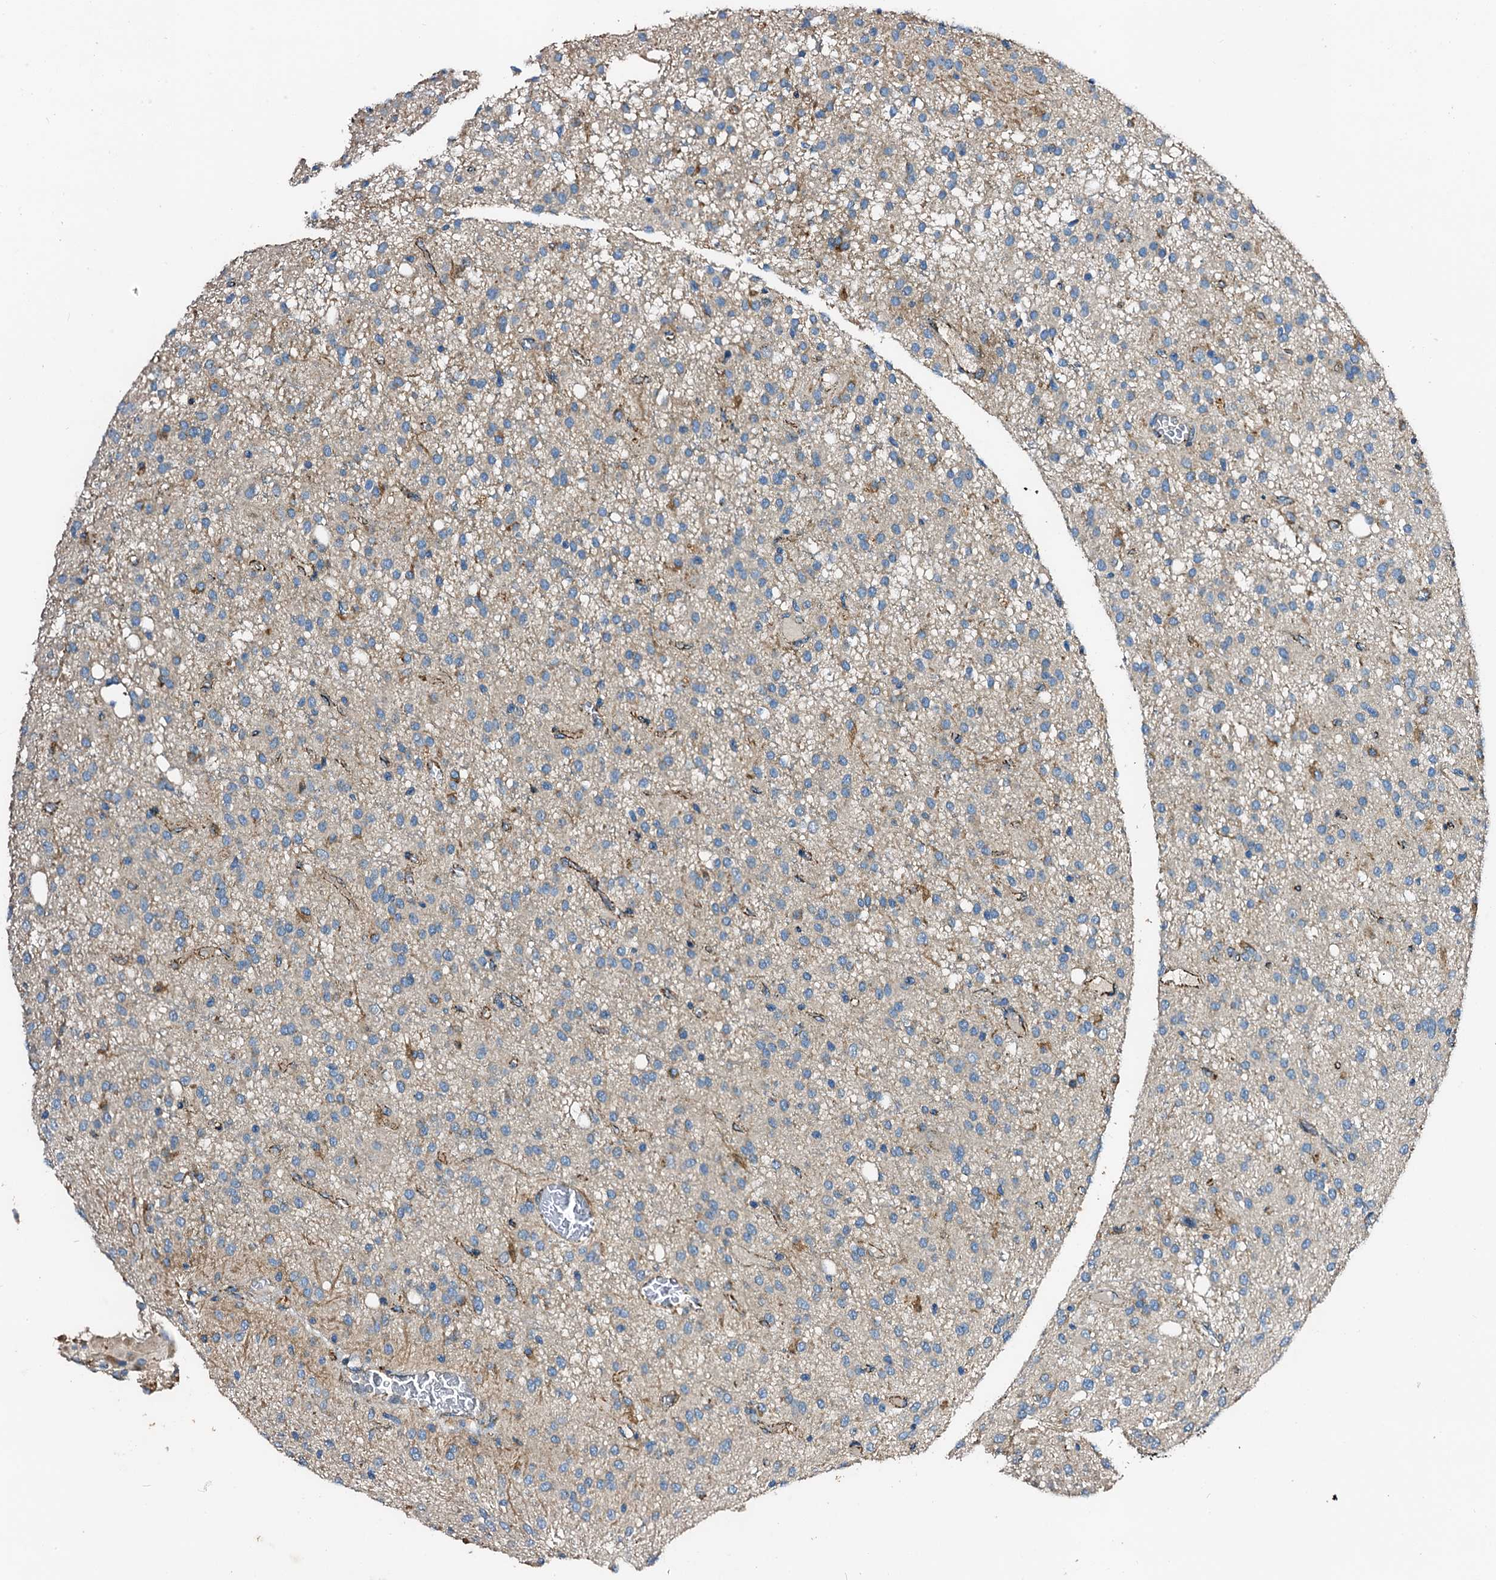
{"staining": {"intensity": "negative", "quantity": "none", "location": "none"}, "tissue": "glioma", "cell_type": "Tumor cells", "image_type": "cancer", "snomed": [{"axis": "morphology", "description": "Glioma, malignant, High grade"}, {"axis": "topography", "description": "Brain"}], "caption": "There is no significant staining in tumor cells of malignant high-grade glioma.", "gene": "FIBIN", "patient": {"sex": "female", "age": 59}}